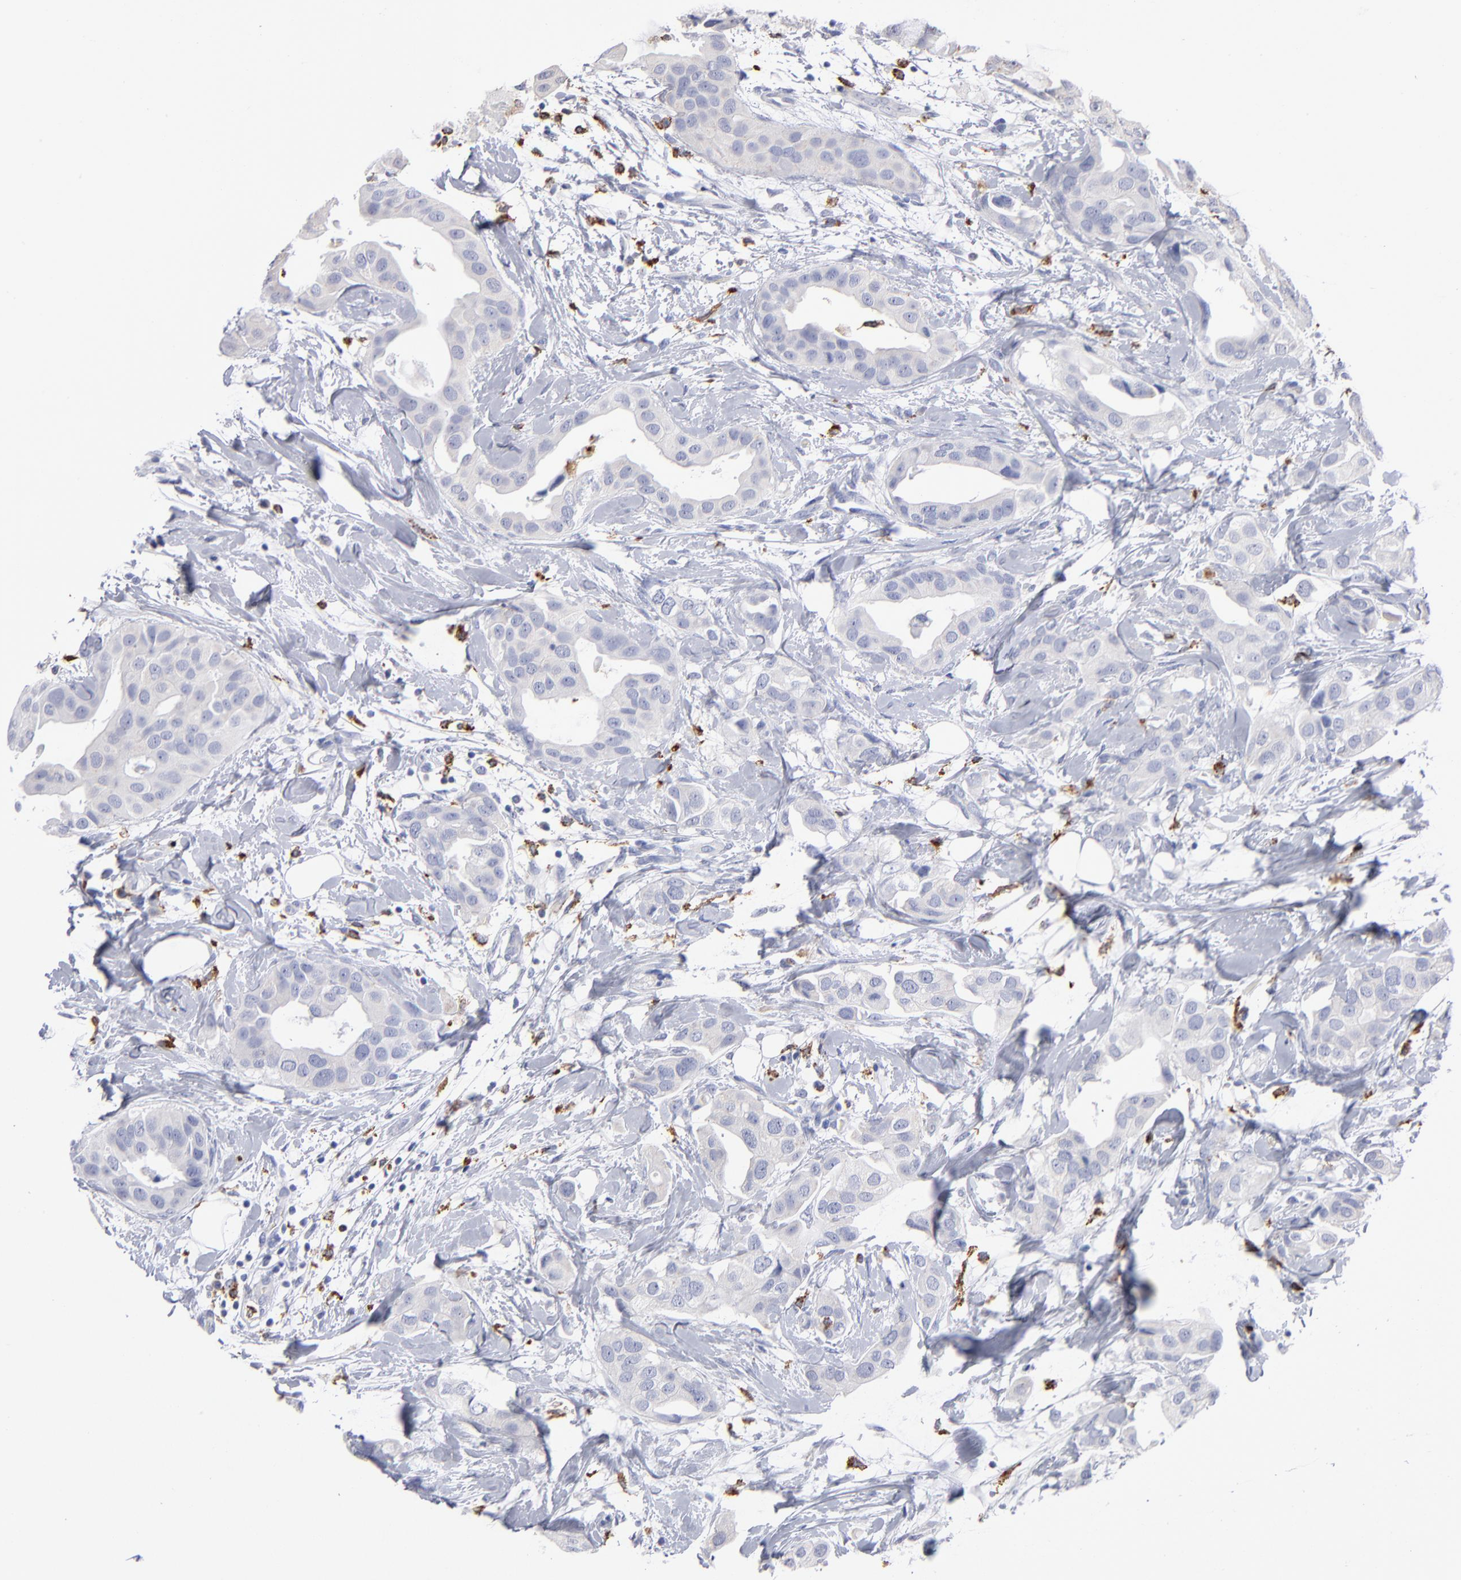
{"staining": {"intensity": "negative", "quantity": "none", "location": "none"}, "tissue": "breast cancer", "cell_type": "Tumor cells", "image_type": "cancer", "snomed": [{"axis": "morphology", "description": "Duct carcinoma"}, {"axis": "topography", "description": "Breast"}], "caption": "DAB (3,3'-diaminobenzidine) immunohistochemical staining of human infiltrating ductal carcinoma (breast) demonstrates no significant expression in tumor cells. (Stains: DAB (3,3'-diaminobenzidine) immunohistochemistry (IHC) with hematoxylin counter stain, Microscopy: brightfield microscopy at high magnification).", "gene": "CD180", "patient": {"sex": "female", "age": 40}}